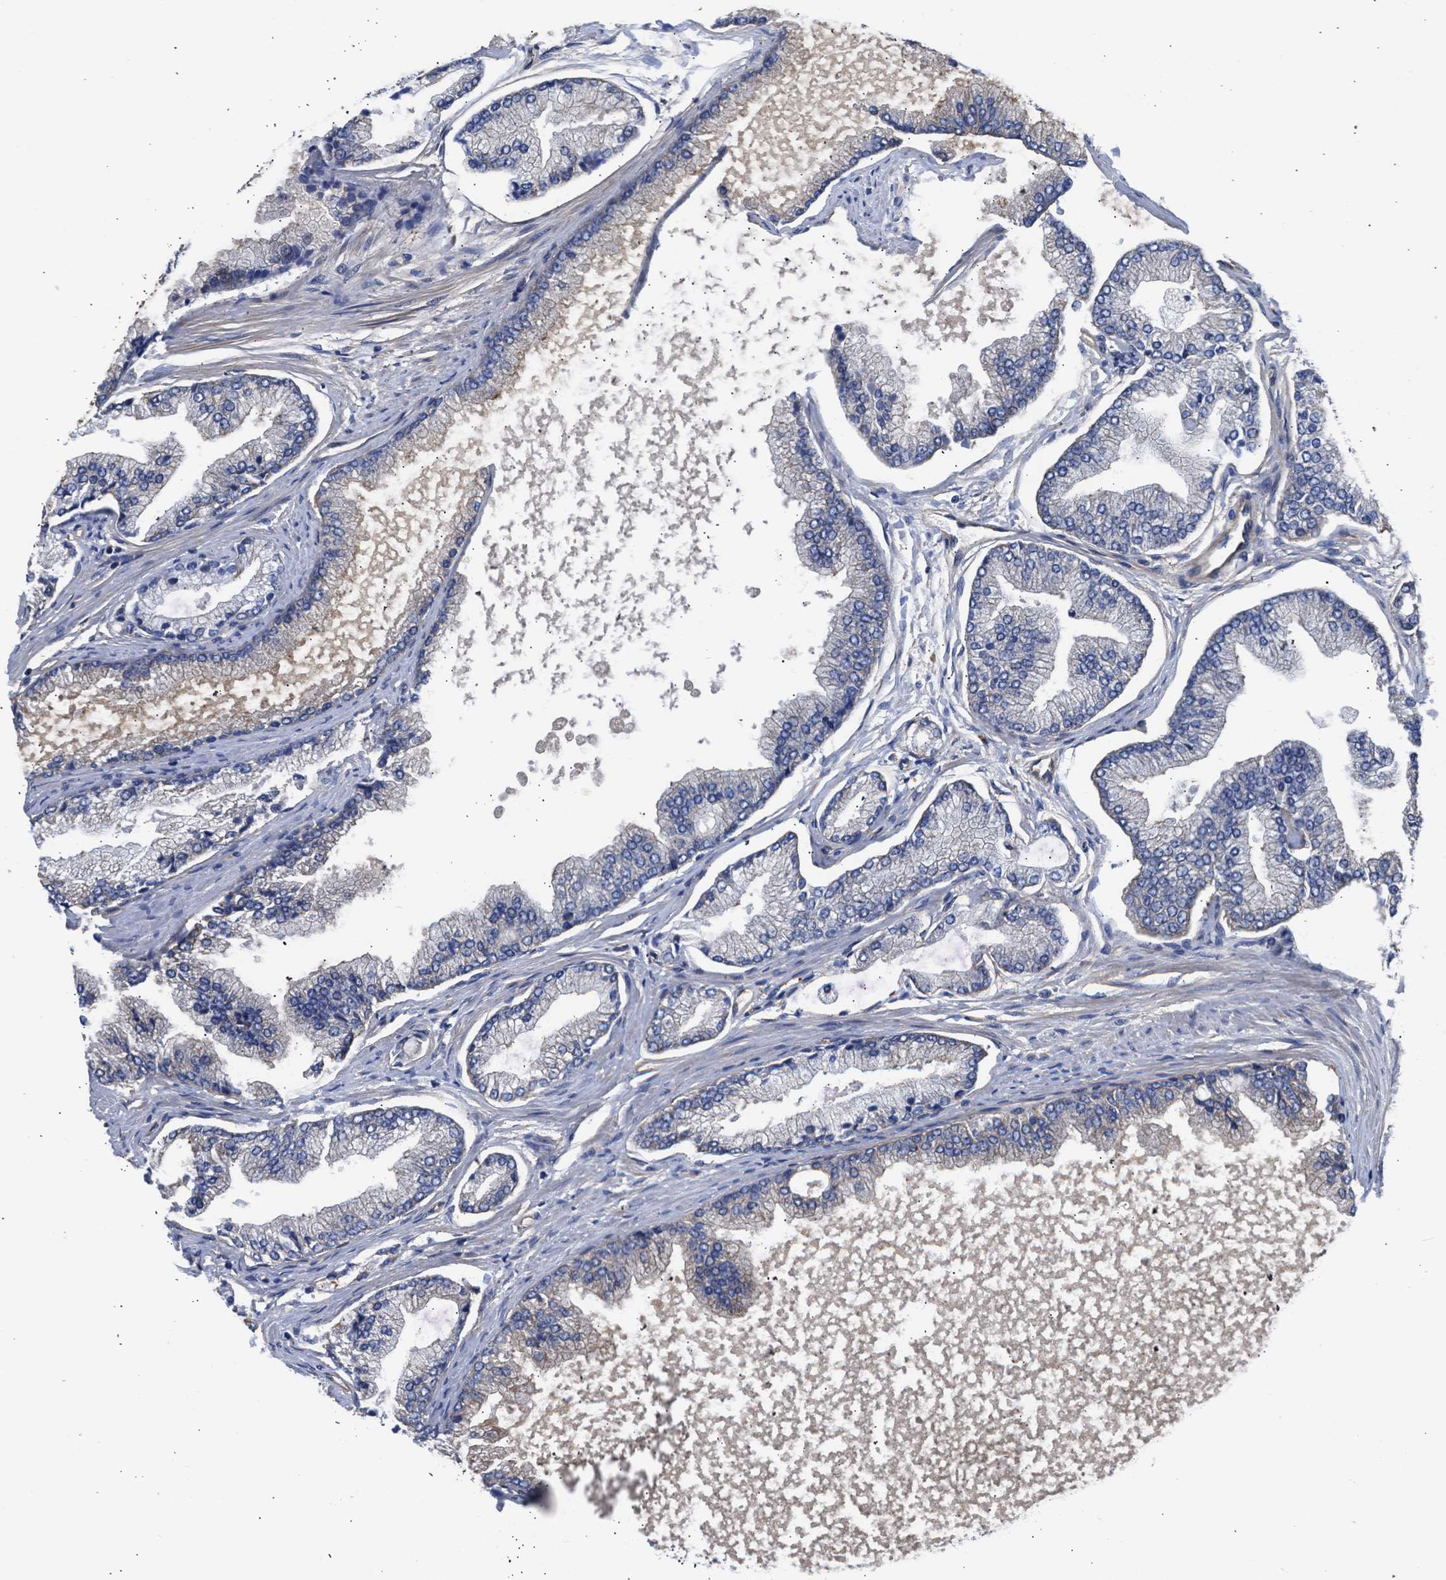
{"staining": {"intensity": "negative", "quantity": "none", "location": "none"}, "tissue": "prostate cancer", "cell_type": "Tumor cells", "image_type": "cancer", "snomed": [{"axis": "morphology", "description": "Adenocarcinoma, High grade"}, {"axis": "topography", "description": "Prostate"}], "caption": "A high-resolution histopathology image shows immunohistochemistry staining of adenocarcinoma (high-grade) (prostate), which displays no significant positivity in tumor cells.", "gene": "MAS1L", "patient": {"sex": "male", "age": 61}}